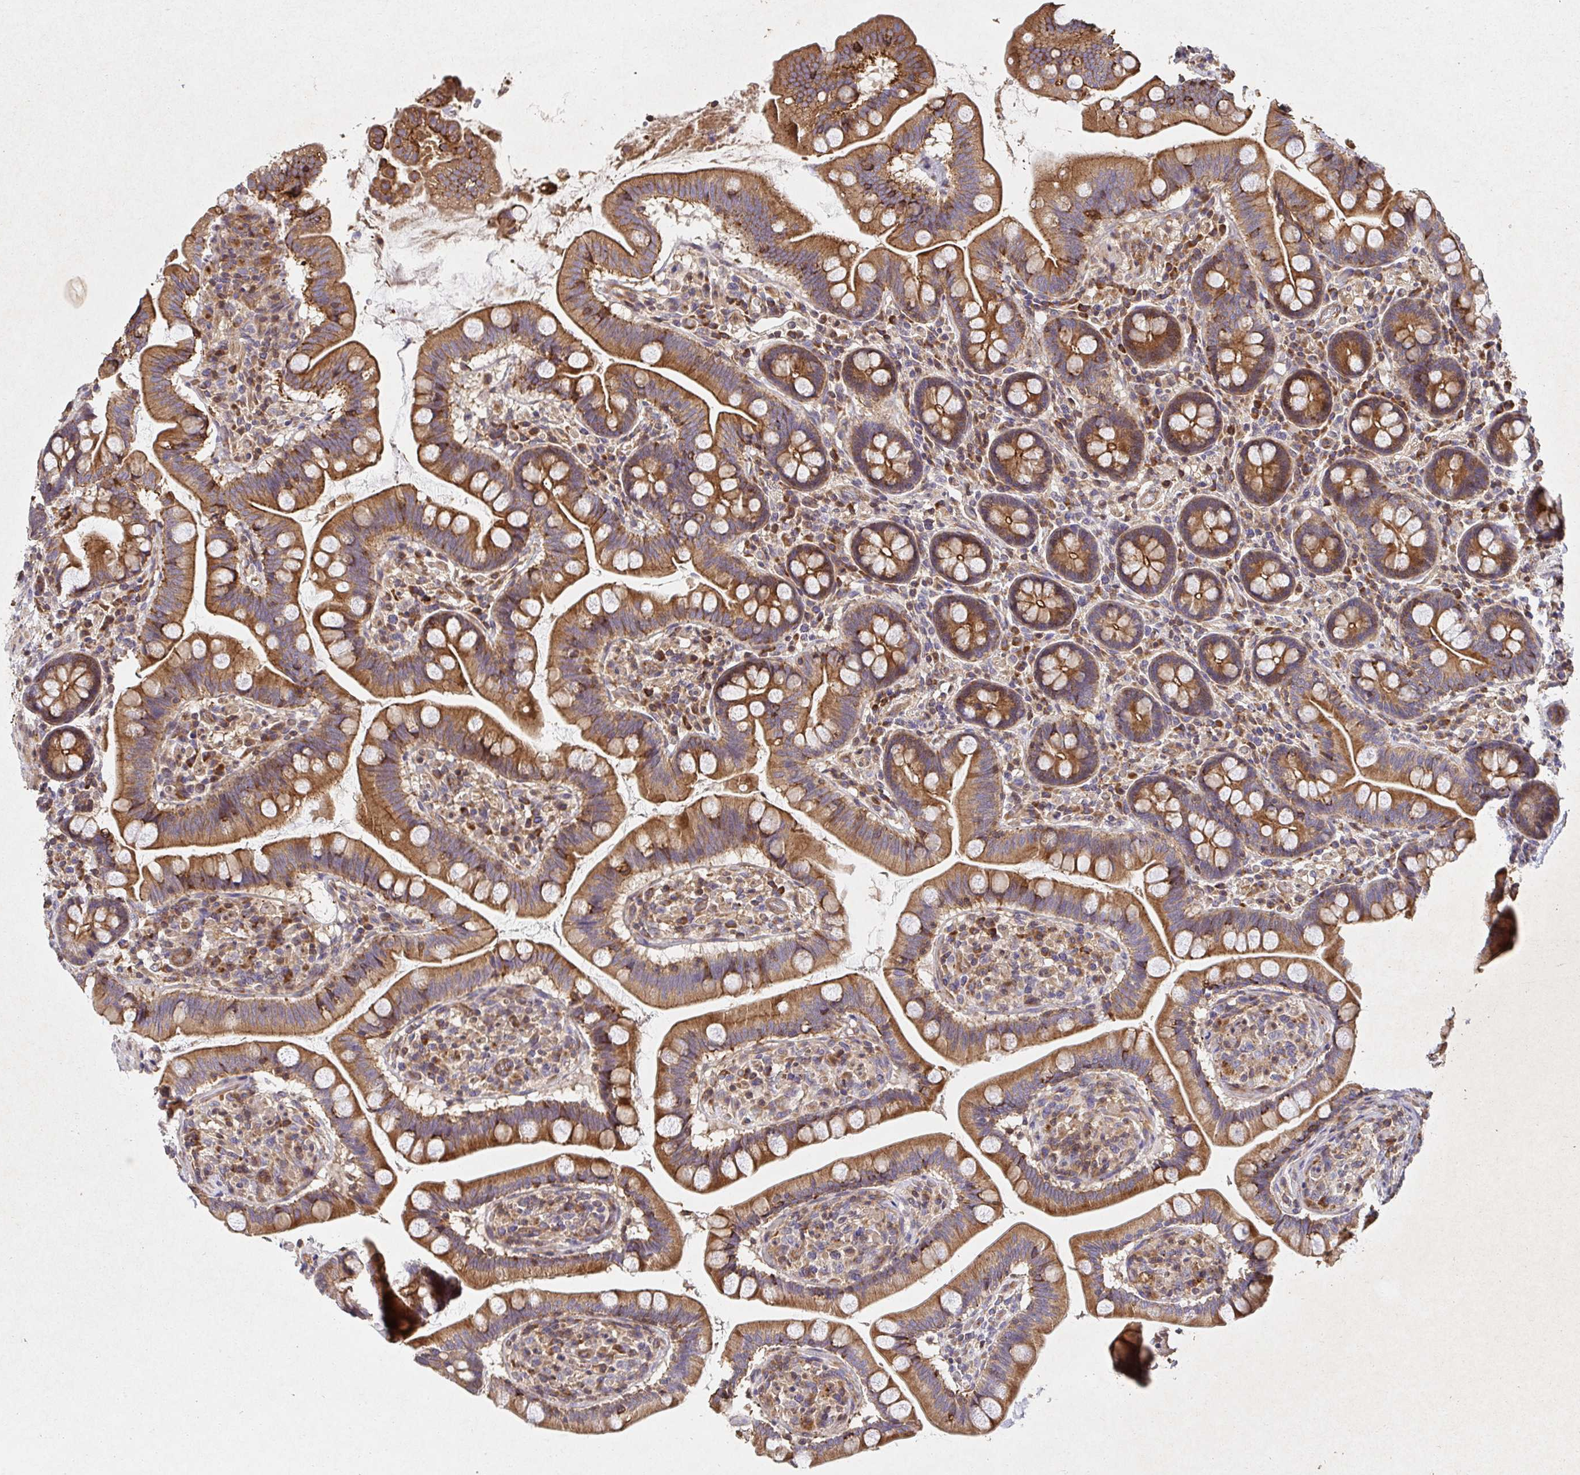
{"staining": {"intensity": "strong", "quantity": ">75%", "location": "cytoplasmic/membranous"}, "tissue": "small intestine", "cell_type": "Glandular cells", "image_type": "normal", "snomed": [{"axis": "morphology", "description": "Normal tissue, NOS"}, {"axis": "topography", "description": "Small intestine"}], "caption": "A high-resolution histopathology image shows immunohistochemistry staining of unremarkable small intestine, which reveals strong cytoplasmic/membranous positivity in about >75% of glandular cells. (brown staining indicates protein expression, while blue staining denotes nuclei).", "gene": "APBB1", "patient": {"sex": "female", "age": 64}}